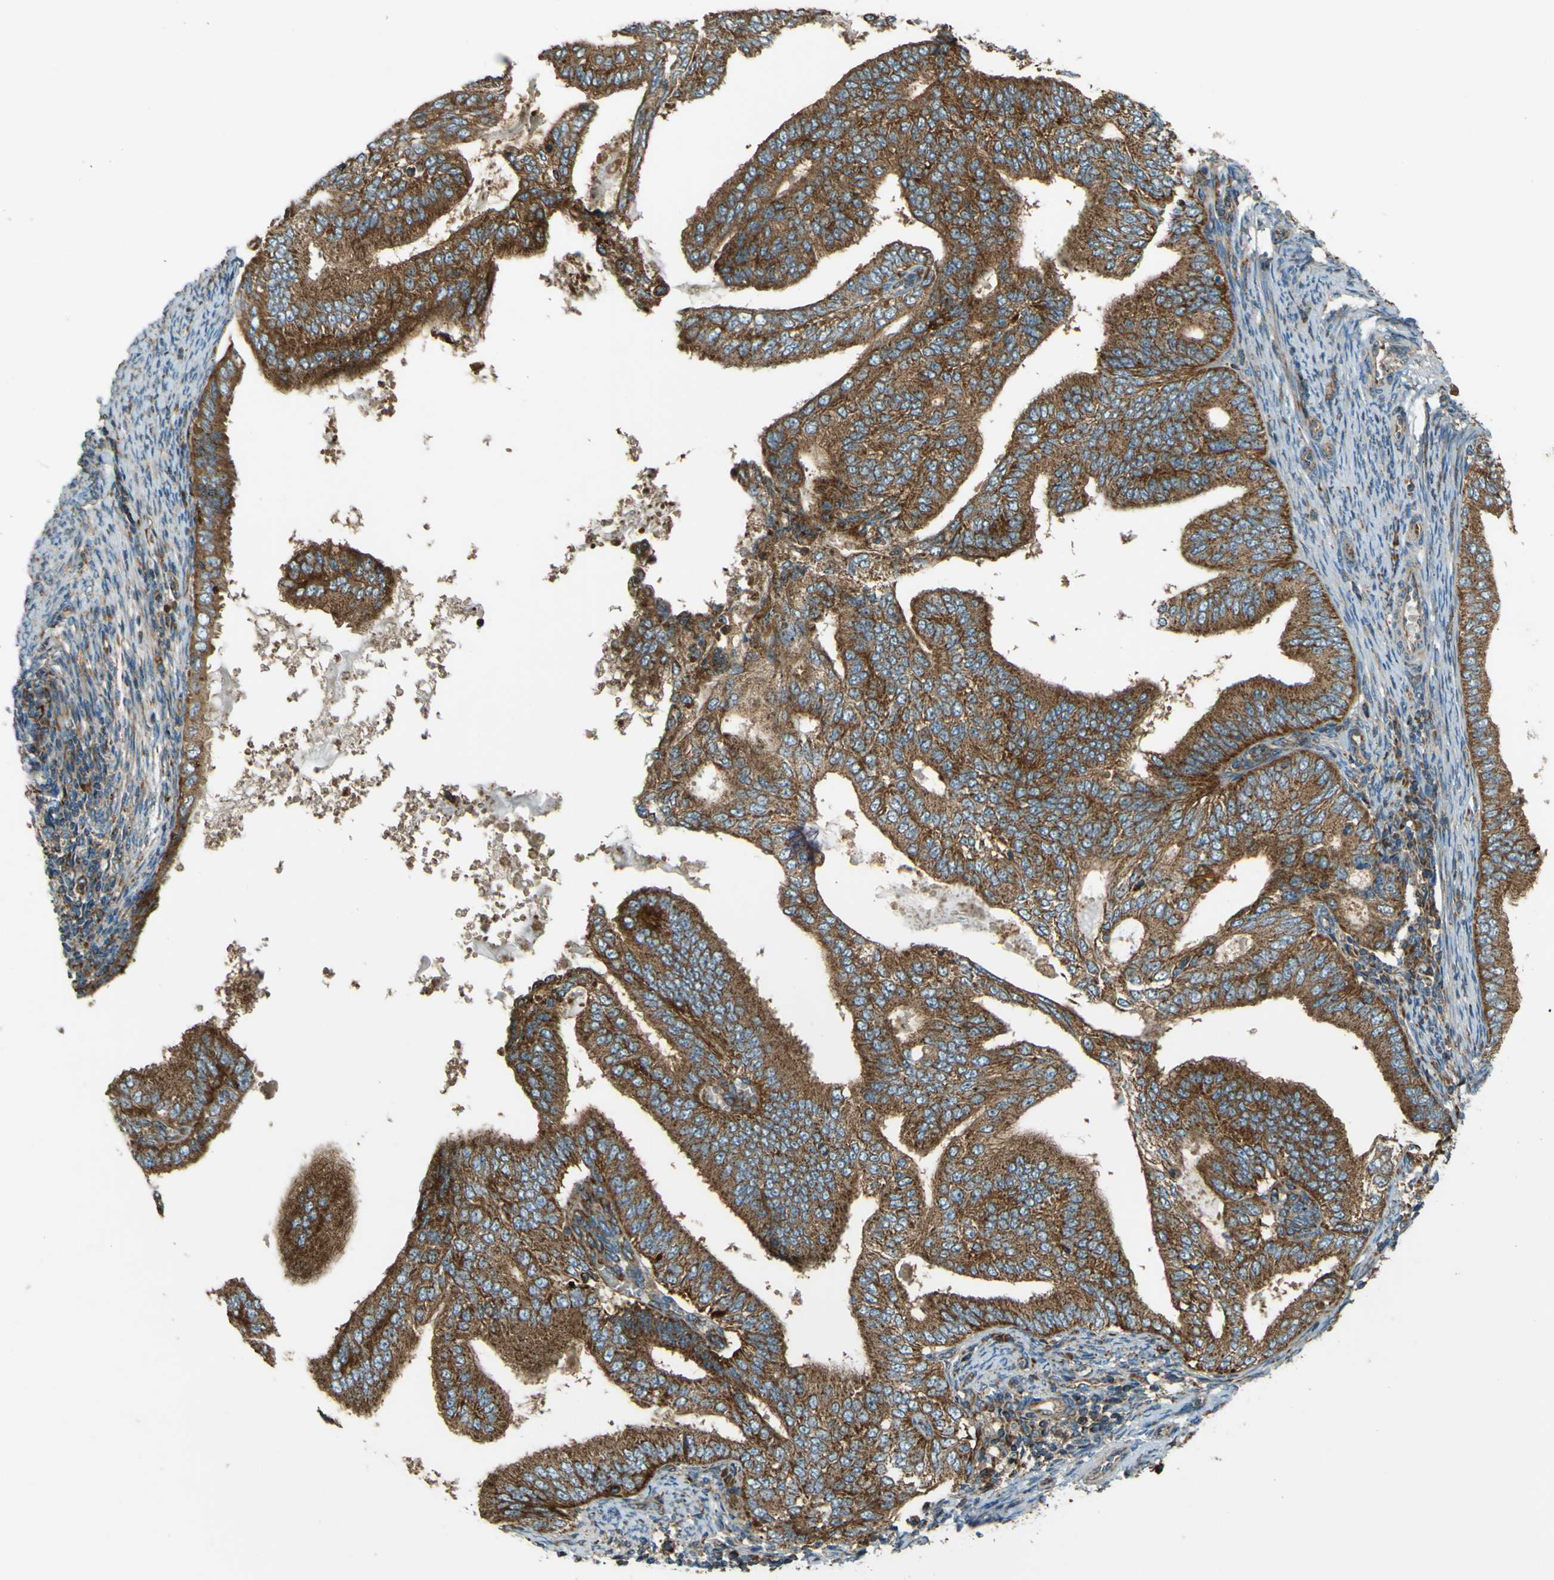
{"staining": {"intensity": "strong", "quantity": ">75%", "location": "cytoplasmic/membranous"}, "tissue": "endometrial cancer", "cell_type": "Tumor cells", "image_type": "cancer", "snomed": [{"axis": "morphology", "description": "Adenocarcinoma, NOS"}, {"axis": "topography", "description": "Endometrium"}], "caption": "About >75% of tumor cells in human endometrial cancer exhibit strong cytoplasmic/membranous protein expression as visualized by brown immunohistochemical staining.", "gene": "DNAJC5", "patient": {"sex": "female", "age": 58}}